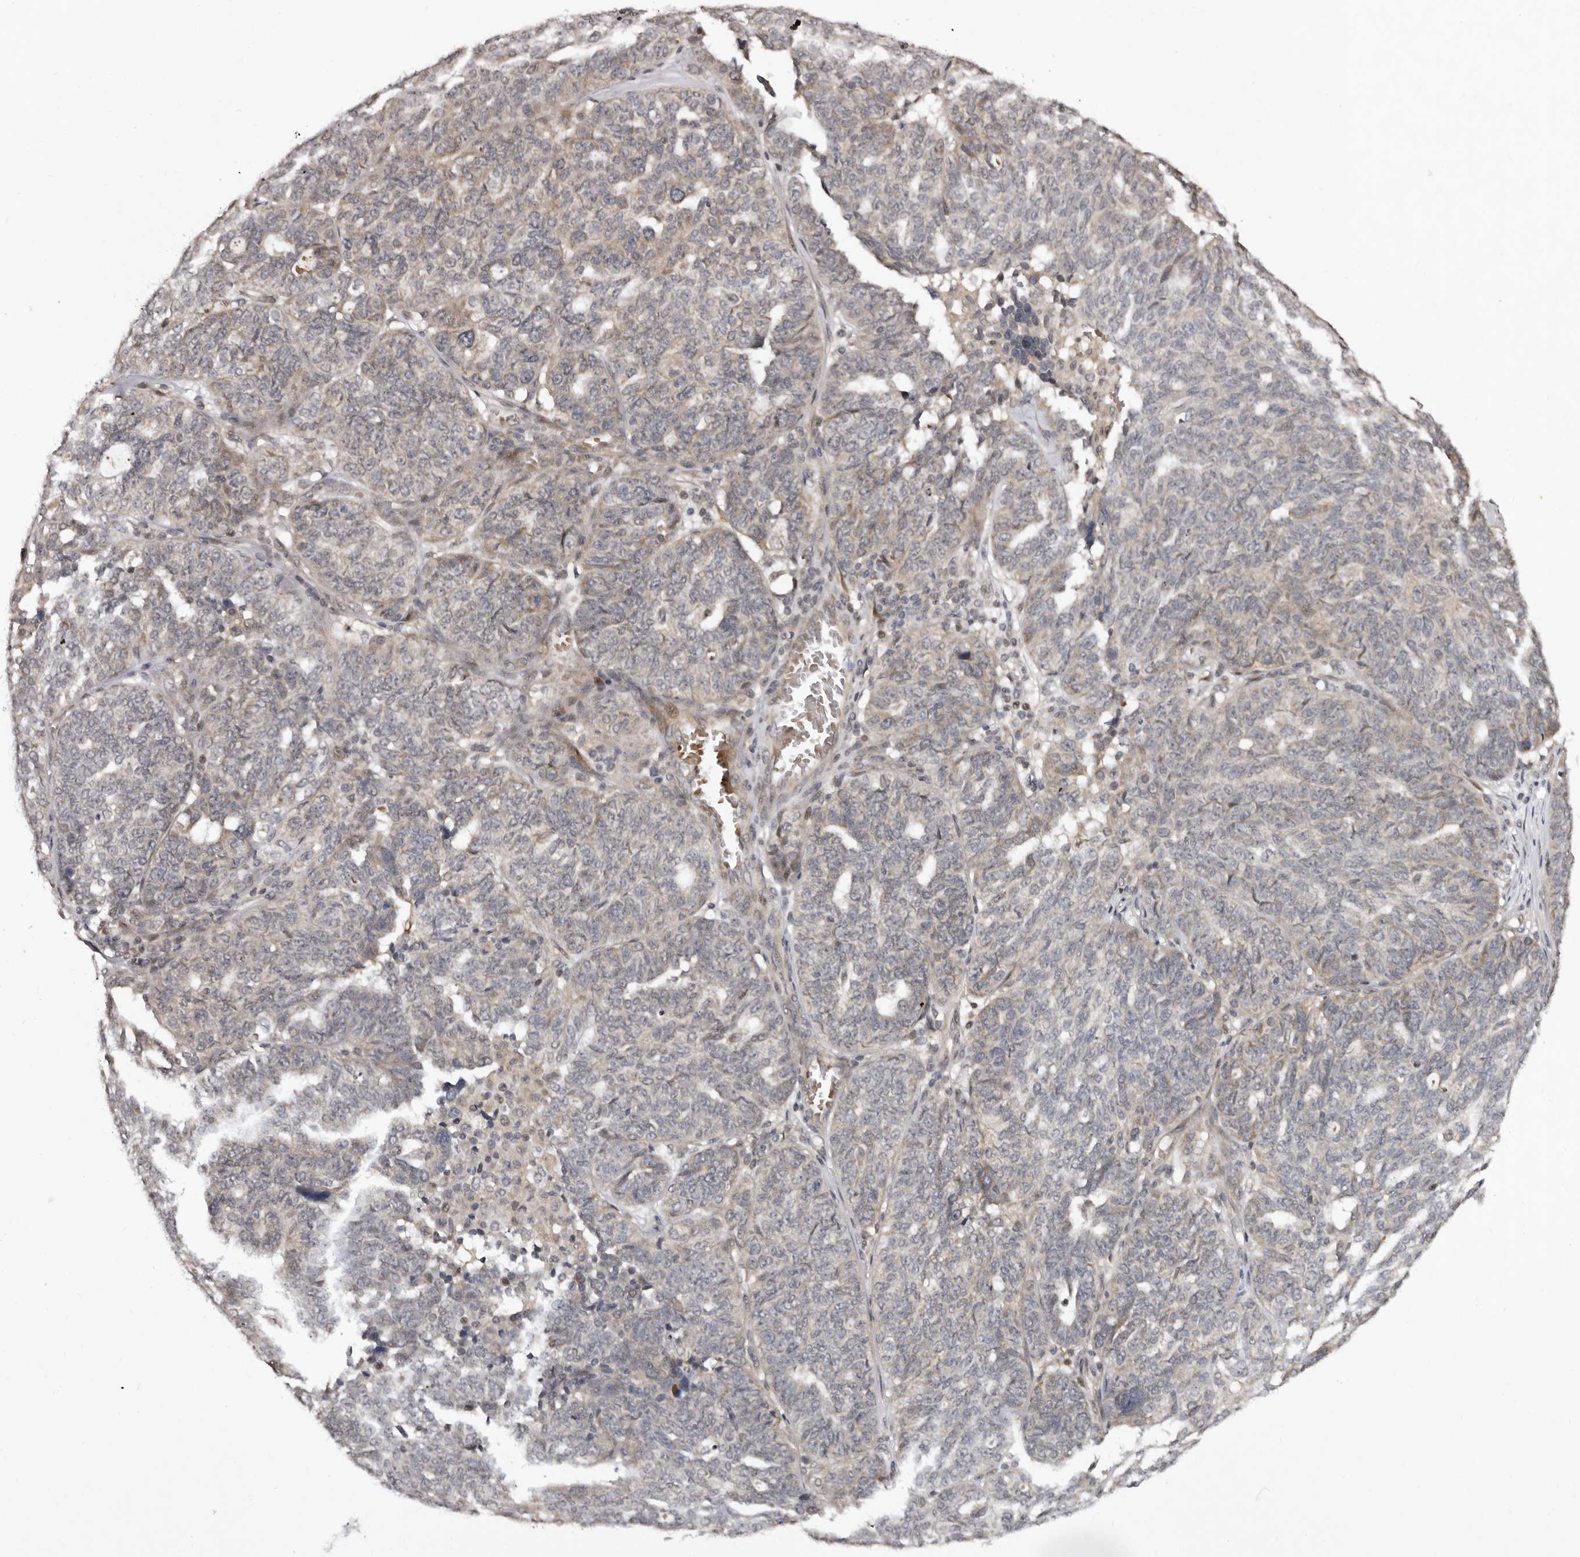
{"staining": {"intensity": "weak", "quantity": "<25%", "location": "cytoplasmic/membranous"}, "tissue": "ovarian cancer", "cell_type": "Tumor cells", "image_type": "cancer", "snomed": [{"axis": "morphology", "description": "Cystadenocarcinoma, serous, NOS"}, {"axis": "topography", "description": "Ovary"}], "caption": "Tumor cells show no significant positivity in serous cystadenocarcinoma (ovarian).", "gene": "ABL1", "patient": {"sex": "female", "age": 59}}